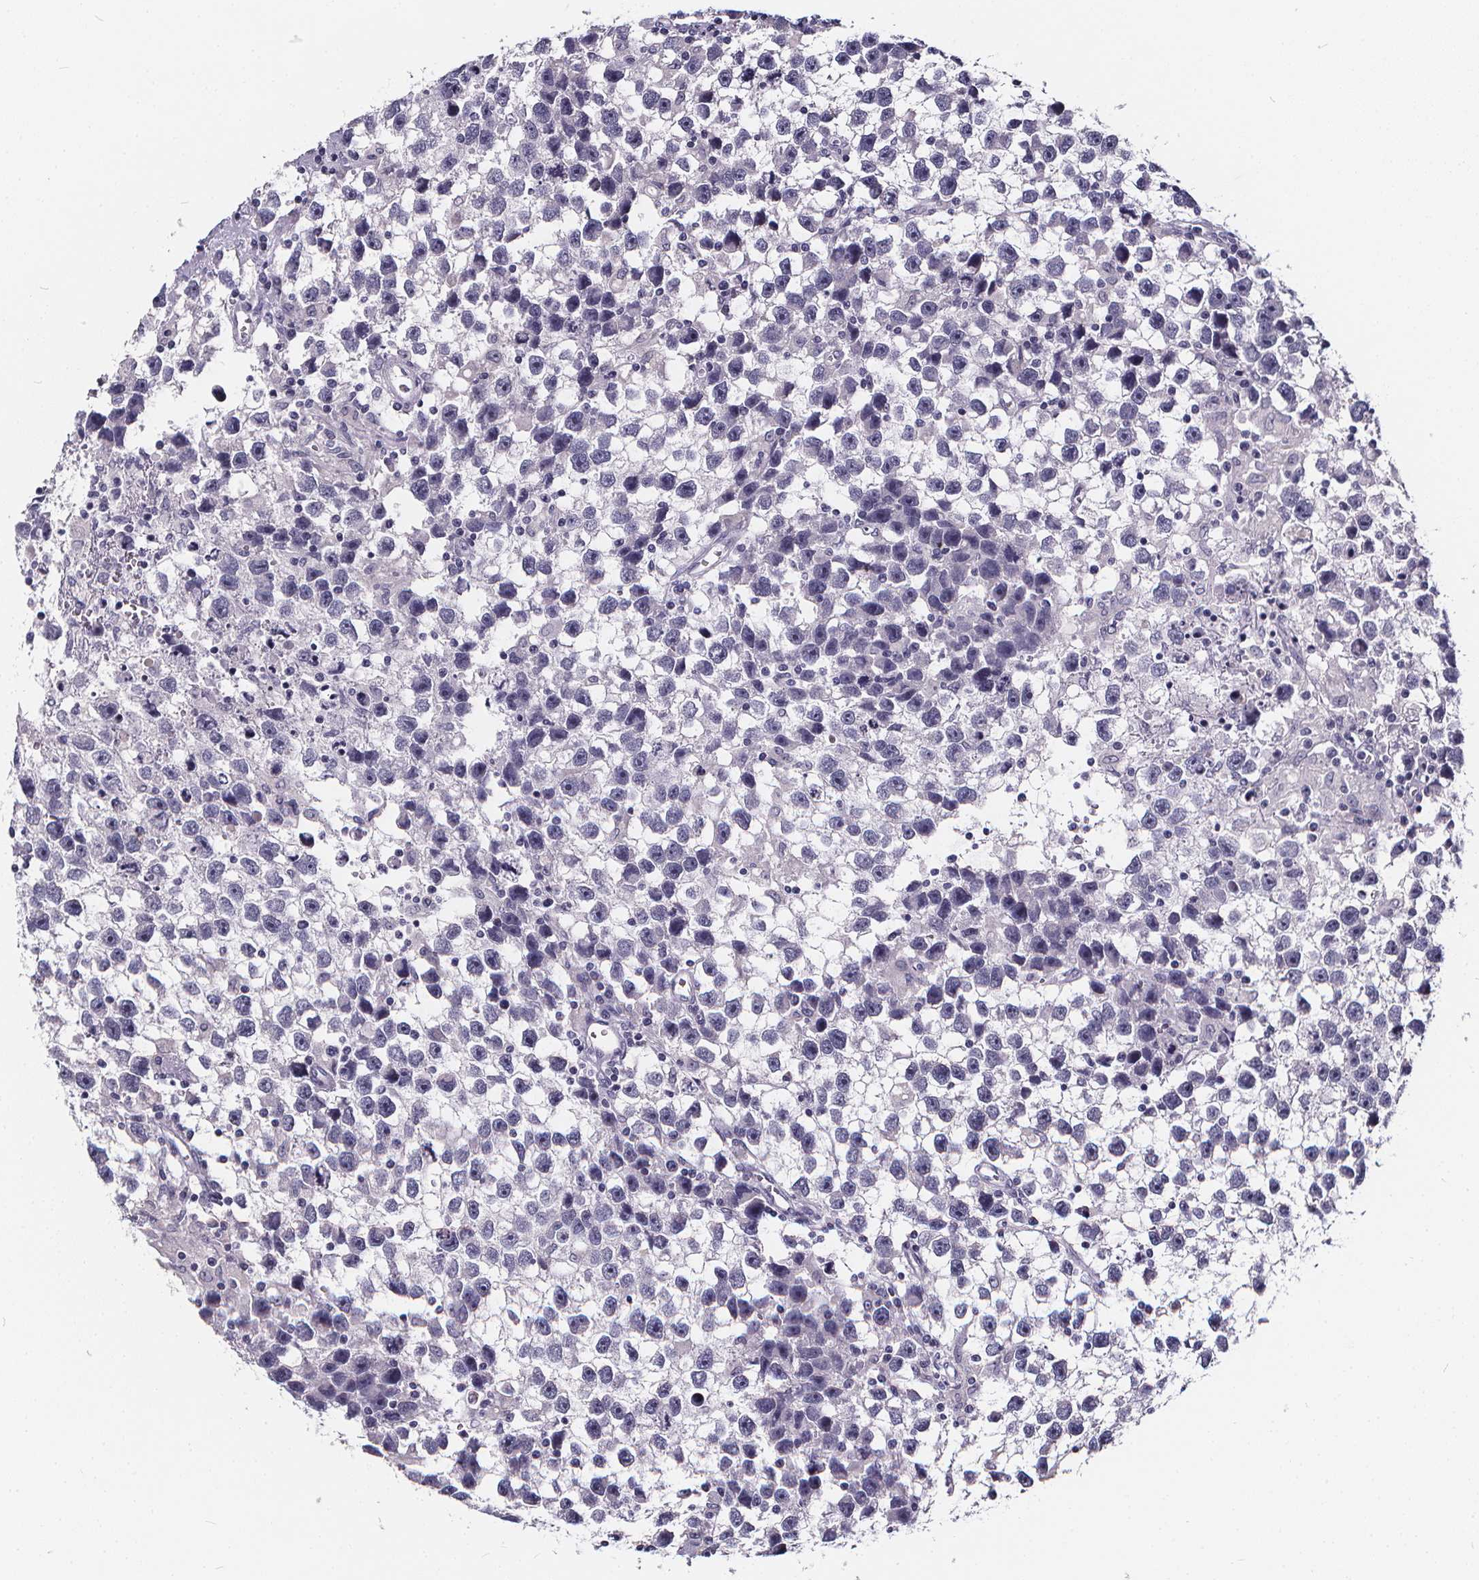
{"staining": {"intensity": "negative", "quantity": "none", "location": "none"}, "tissue": "testis cancer", "cell_type": "Tumor cells", "image_type": "cancer", "snomed": [{"axis": "morphology", "description": "Seminoma, NOS"}, {"axis": "topography", "description": "Testis"}], "caption": "Testis cancer (seminoma) was stained to show a protein in brown. There is no significant staining in tumor cells.", "gene": "SPEF2", "patient": {"sex": "male", "age": 43}}